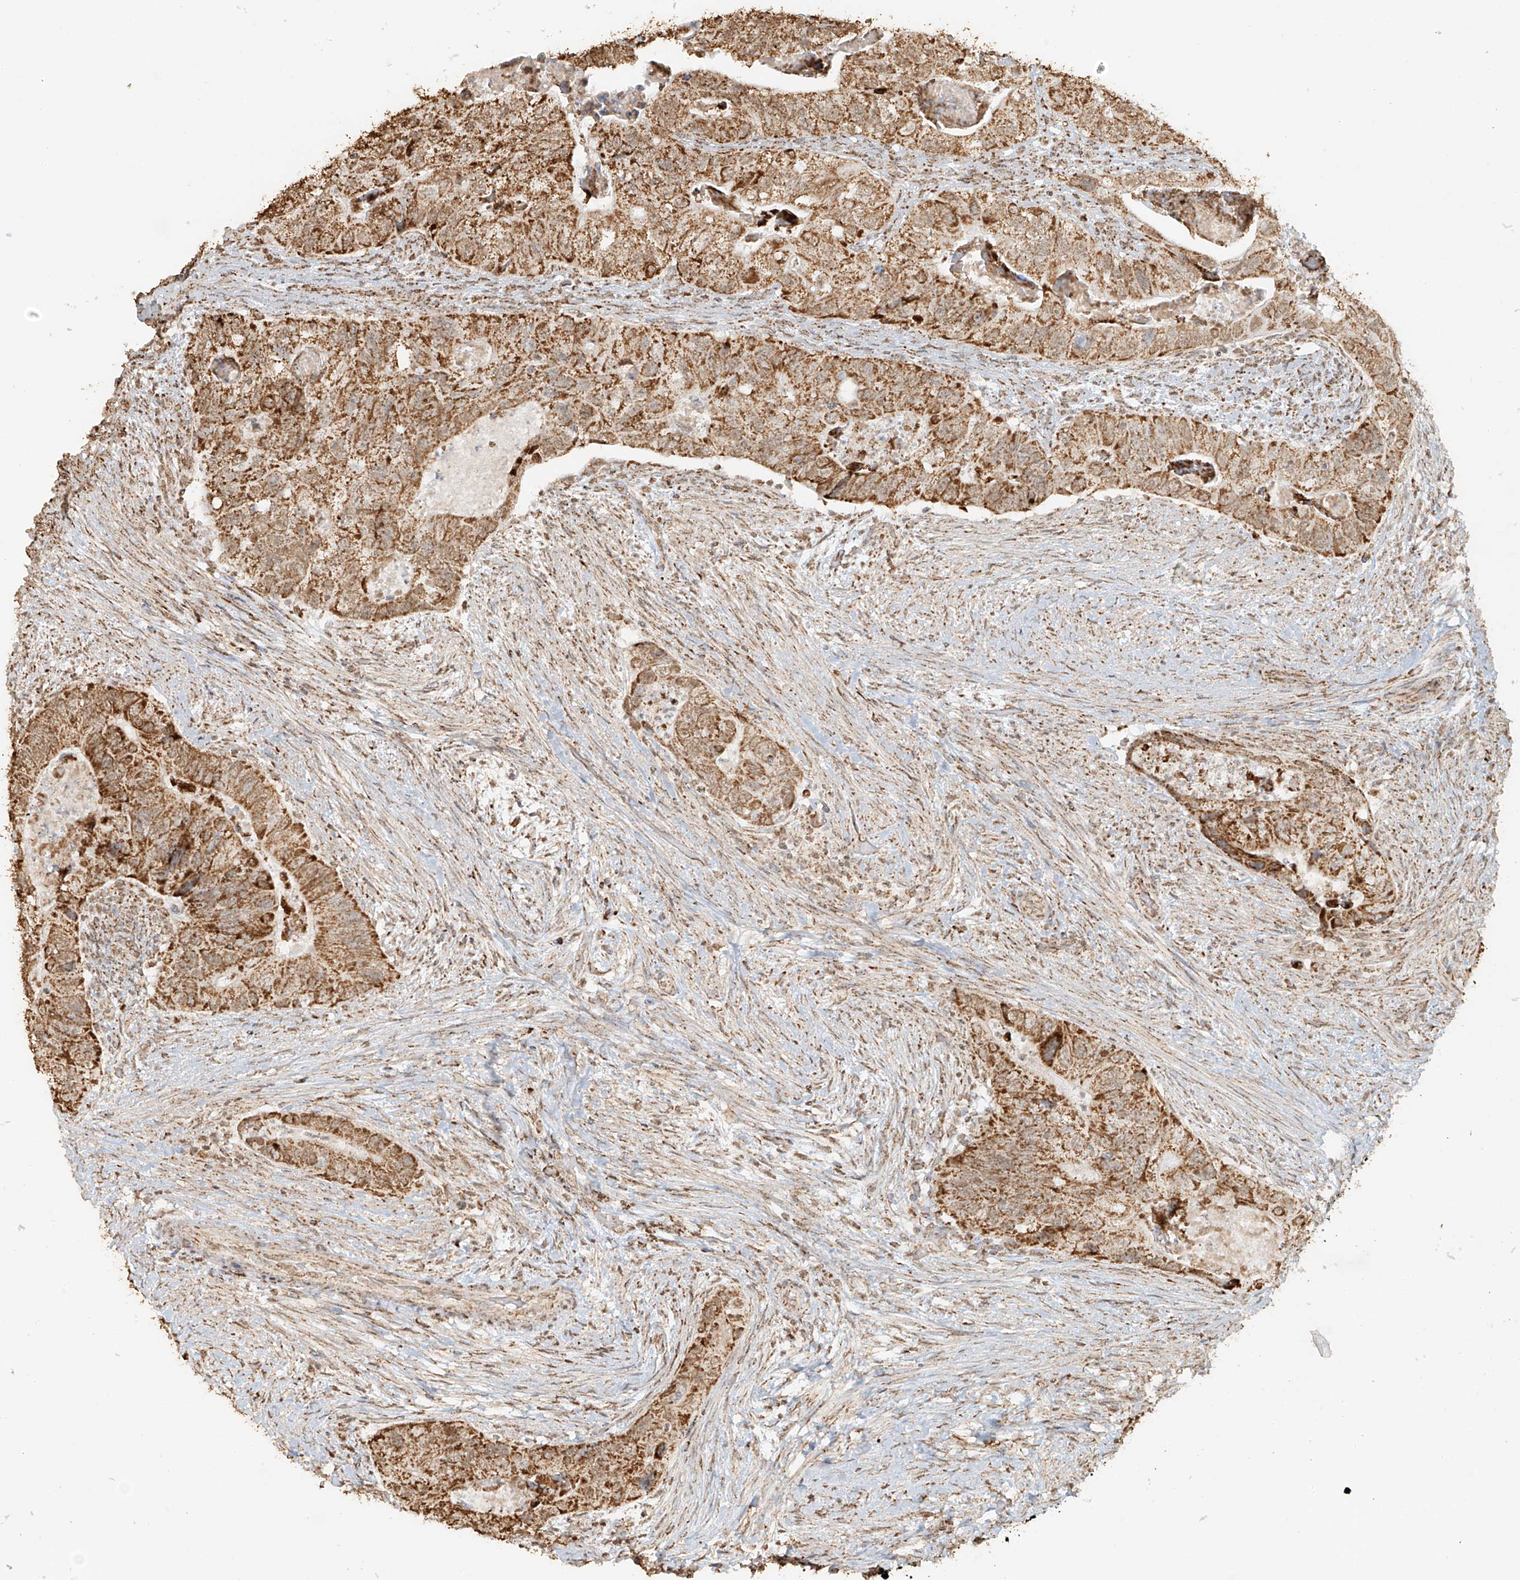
{"staining": {"intensity": "strong", "quantity": ">75%", "location": "cytoplasmic/membranous"}, "tissue": "colorectal cancer", "cell_type": "Tumor cells", "image_type": "cancer", "snomed": [{"axis": "morphology", "description": "Adenocarcinoma, NOS"}, {"axis": "topography", "description": "Rectum"}], "caption": "This is an image of immunohistochemistry (IHC) staining of colorectal cancer, which shows strong positivity in the cytoplasmic/membranous of tumor cells.", "gene": "MIPEP", "patient": {"sex": "male", "age": 63}}